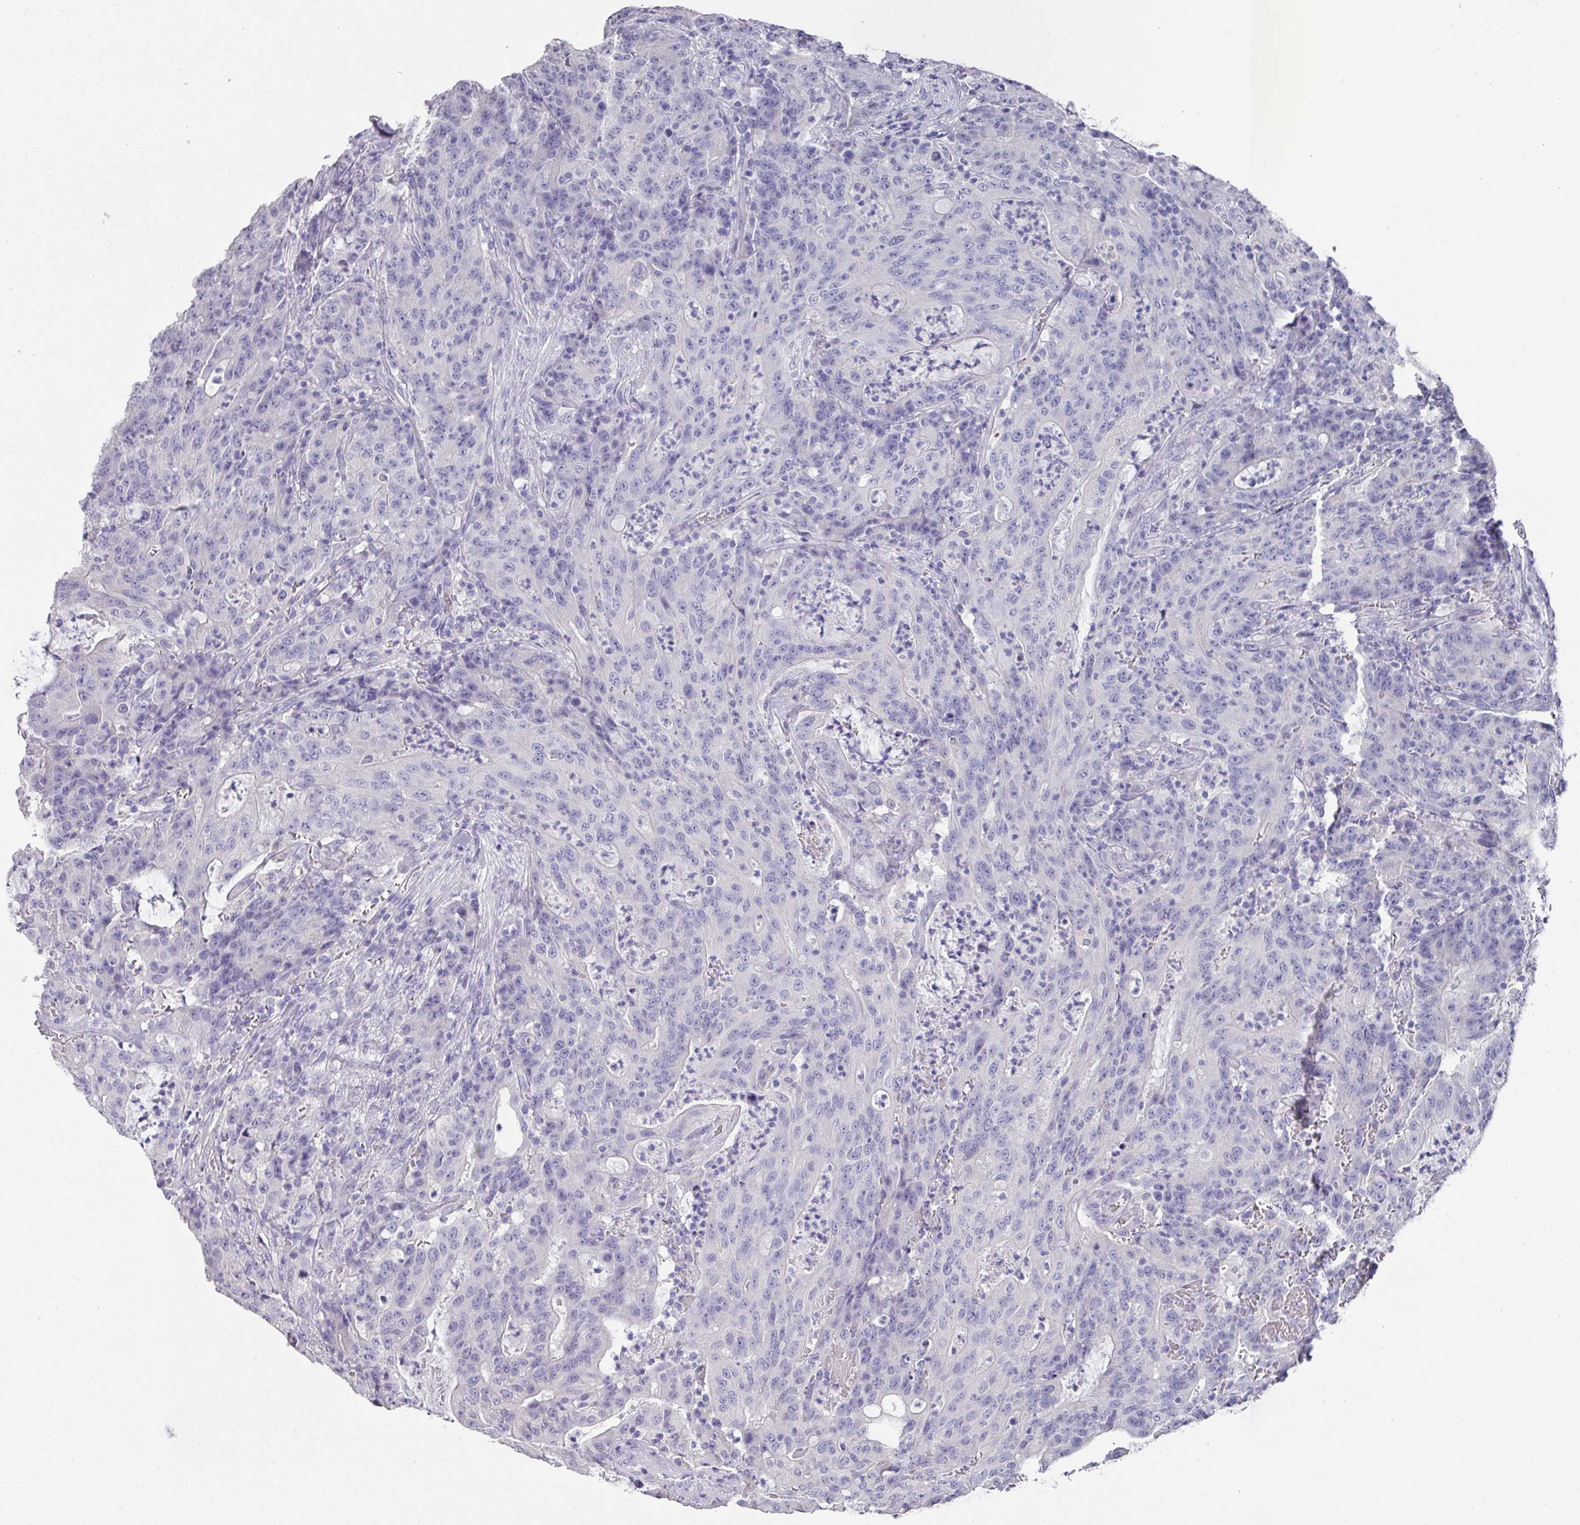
{"staining": {"intensity": "negative", "quantity": "none", "location": "none"}, "tissue": "colorectal cancer", "cell_type": "Tumor cells", "image_type": "cancer", "snomed": [{"axis": "morphology", "description": "Adenocarcinoma, NOS"}, {"axis": "topography", "description": "Colon"}], "caption": "Immunohistochemistry histopathology image of human colorectal cancer (adenocarcinoma) stained for a protein (brown), which exhibits no positivity in tumor cells.", "gene": "DAZL", "patient": {"sex": "male", "age": 83}}